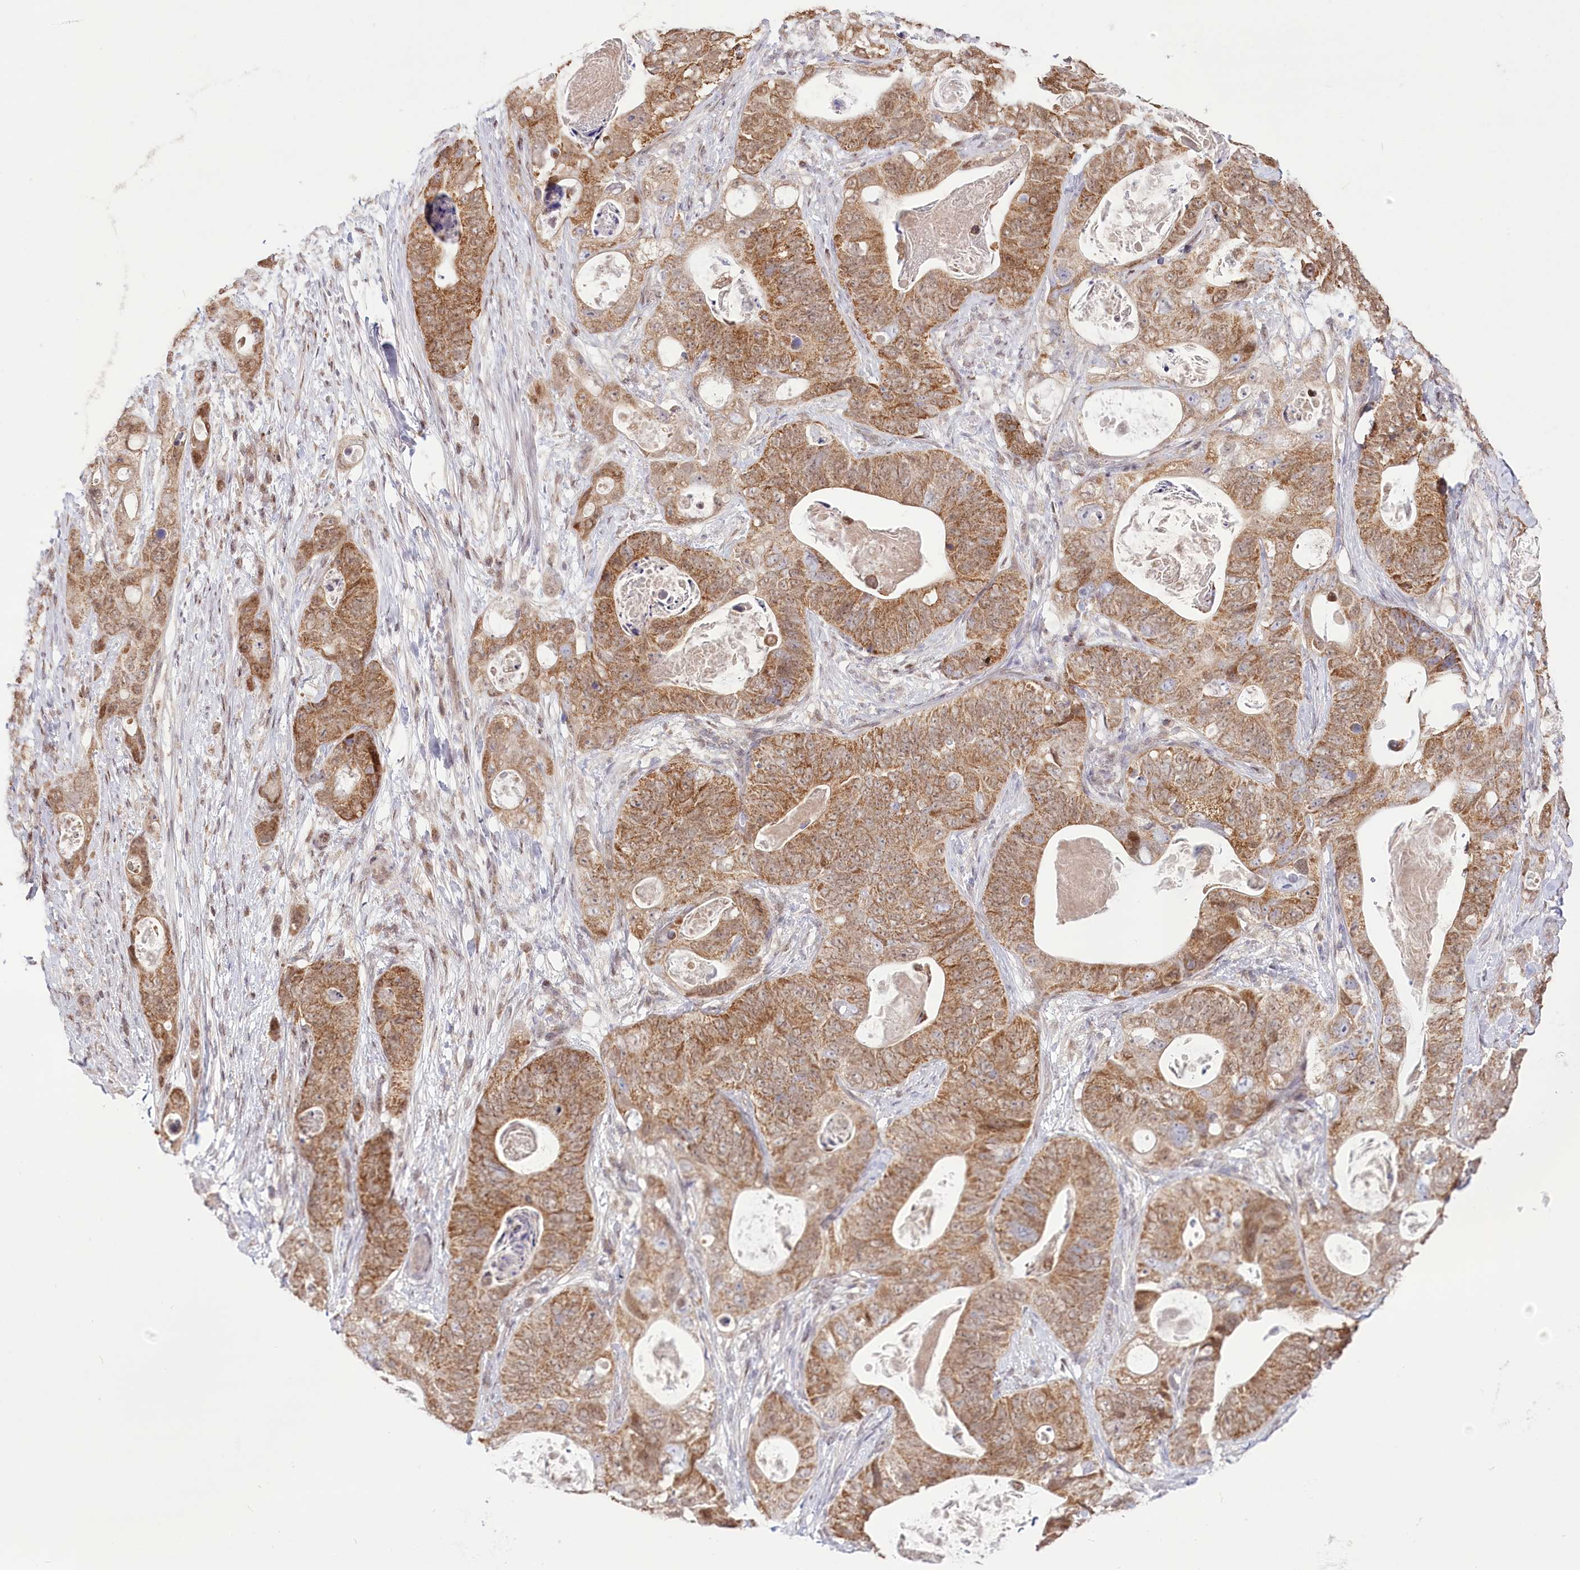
{"staining": {"intensity": "moderate", "quantity": ">75%", "location": "cytoplasmic/membranous"}, "tissue": "stomach cancer", "cell_type": "Tumor cells", "image_type": "cancer", "snomed": [{"axis": "morphology", "description": "Adenocarcinoma, NOS"}, {"axis": "topography", "description": "Stomach"}], "caption": "Stomach adenocarcinoma stained with immunohistochemistry (IHC) demonstrates moderate cytoplasmic/membranous staining in about >75% of tumor cells. (DAB = brown stain, brightfield microscopy at high magnification).", "gene": "PYURF", "patient": {"sex": "female", "age": 89}}